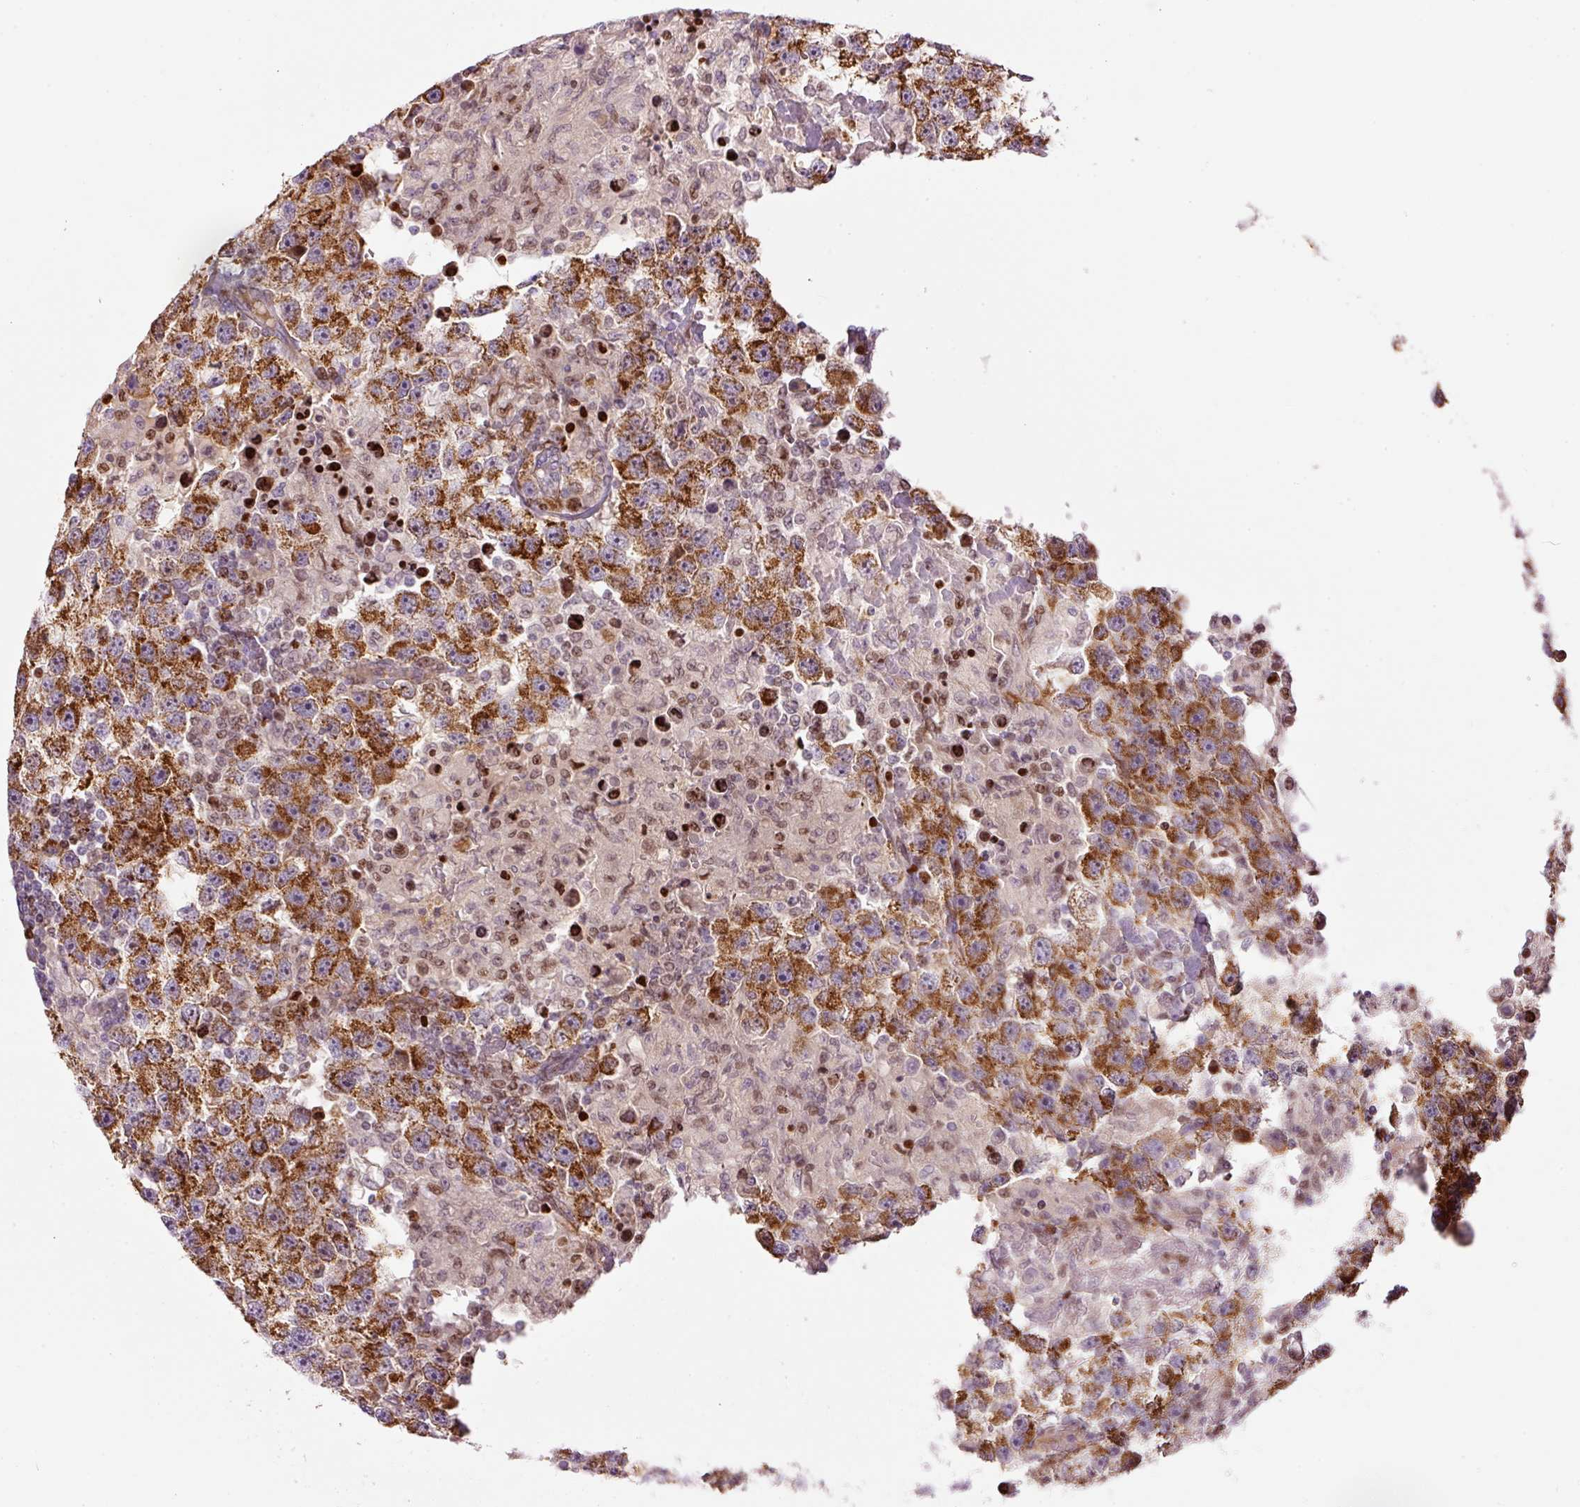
{"staining": {"intensity": "strong", "quantity": ">75%", "location": "cytoplasmic/membranous"}, "tissue": "testis cancer", "cell_type": "Tumor cells", "image_type": "cancer", "snomed": [{"axis": "morphology", "description": "Carcinoma, Embryonal, NOS"}, {"axis": "topography", "description": "Testis"}], "caption": "Testis cancer stained with a protein marker reveals strong staining in tumor cells.", "gene": "TMEM8B", "patient": {"sex": "male", "age": 83}}